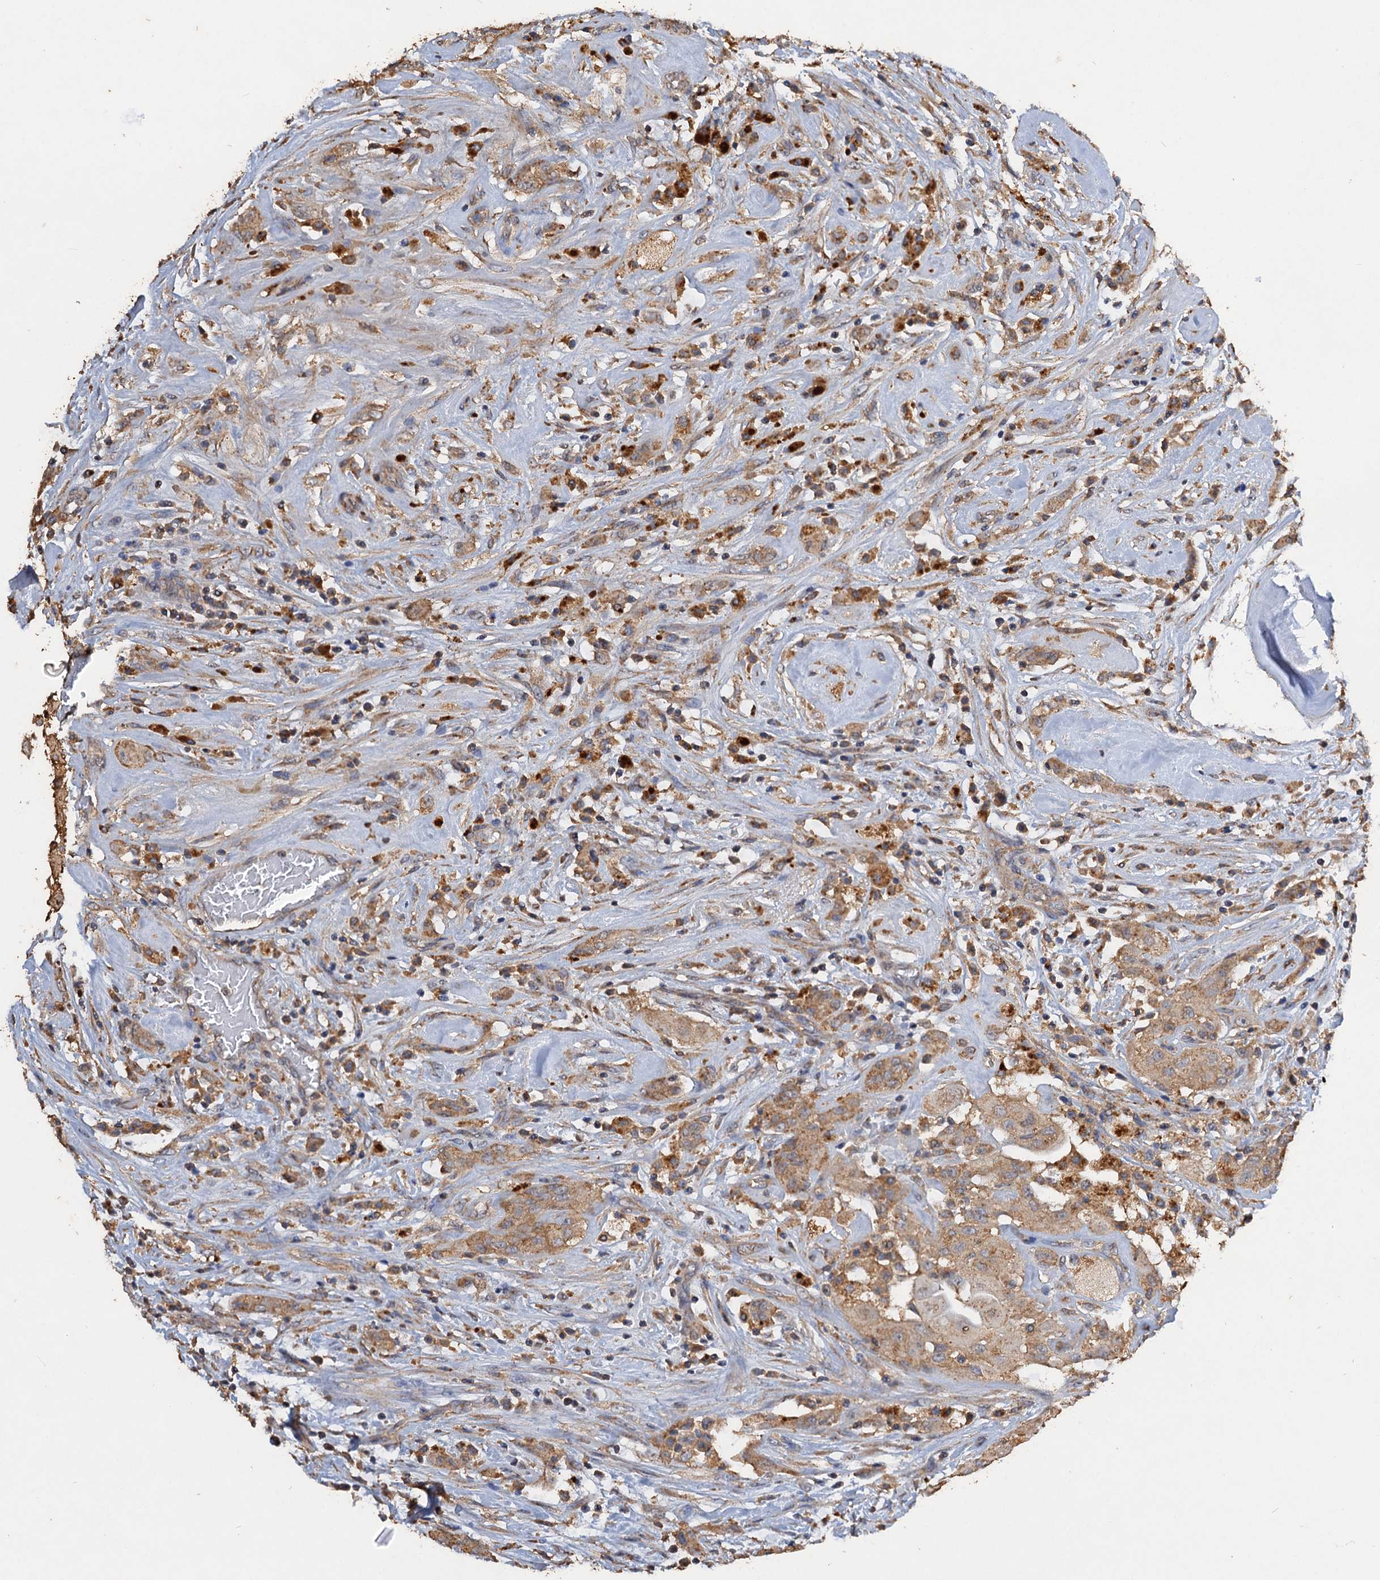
{"staining": {"intensity": "moderate", "quantity": ">75%", "location": "cytoplasmic/membranous"}, "tissue": "thyroid cancer", "cell_type": "Tumor cells", "image_type": "cancer", "snomed": [{"axis": "morphology", "description": "Papillary adenocarcinoma, NOS"}, {"axis": "topography", "description": "Thyroid gland"}], "caption": "Thyroid cancer stained with a protein marker reveals moderate staining in tumor cells.", "gene": "SCUBE3", "patient": {"sex": "female", "age": 59}}